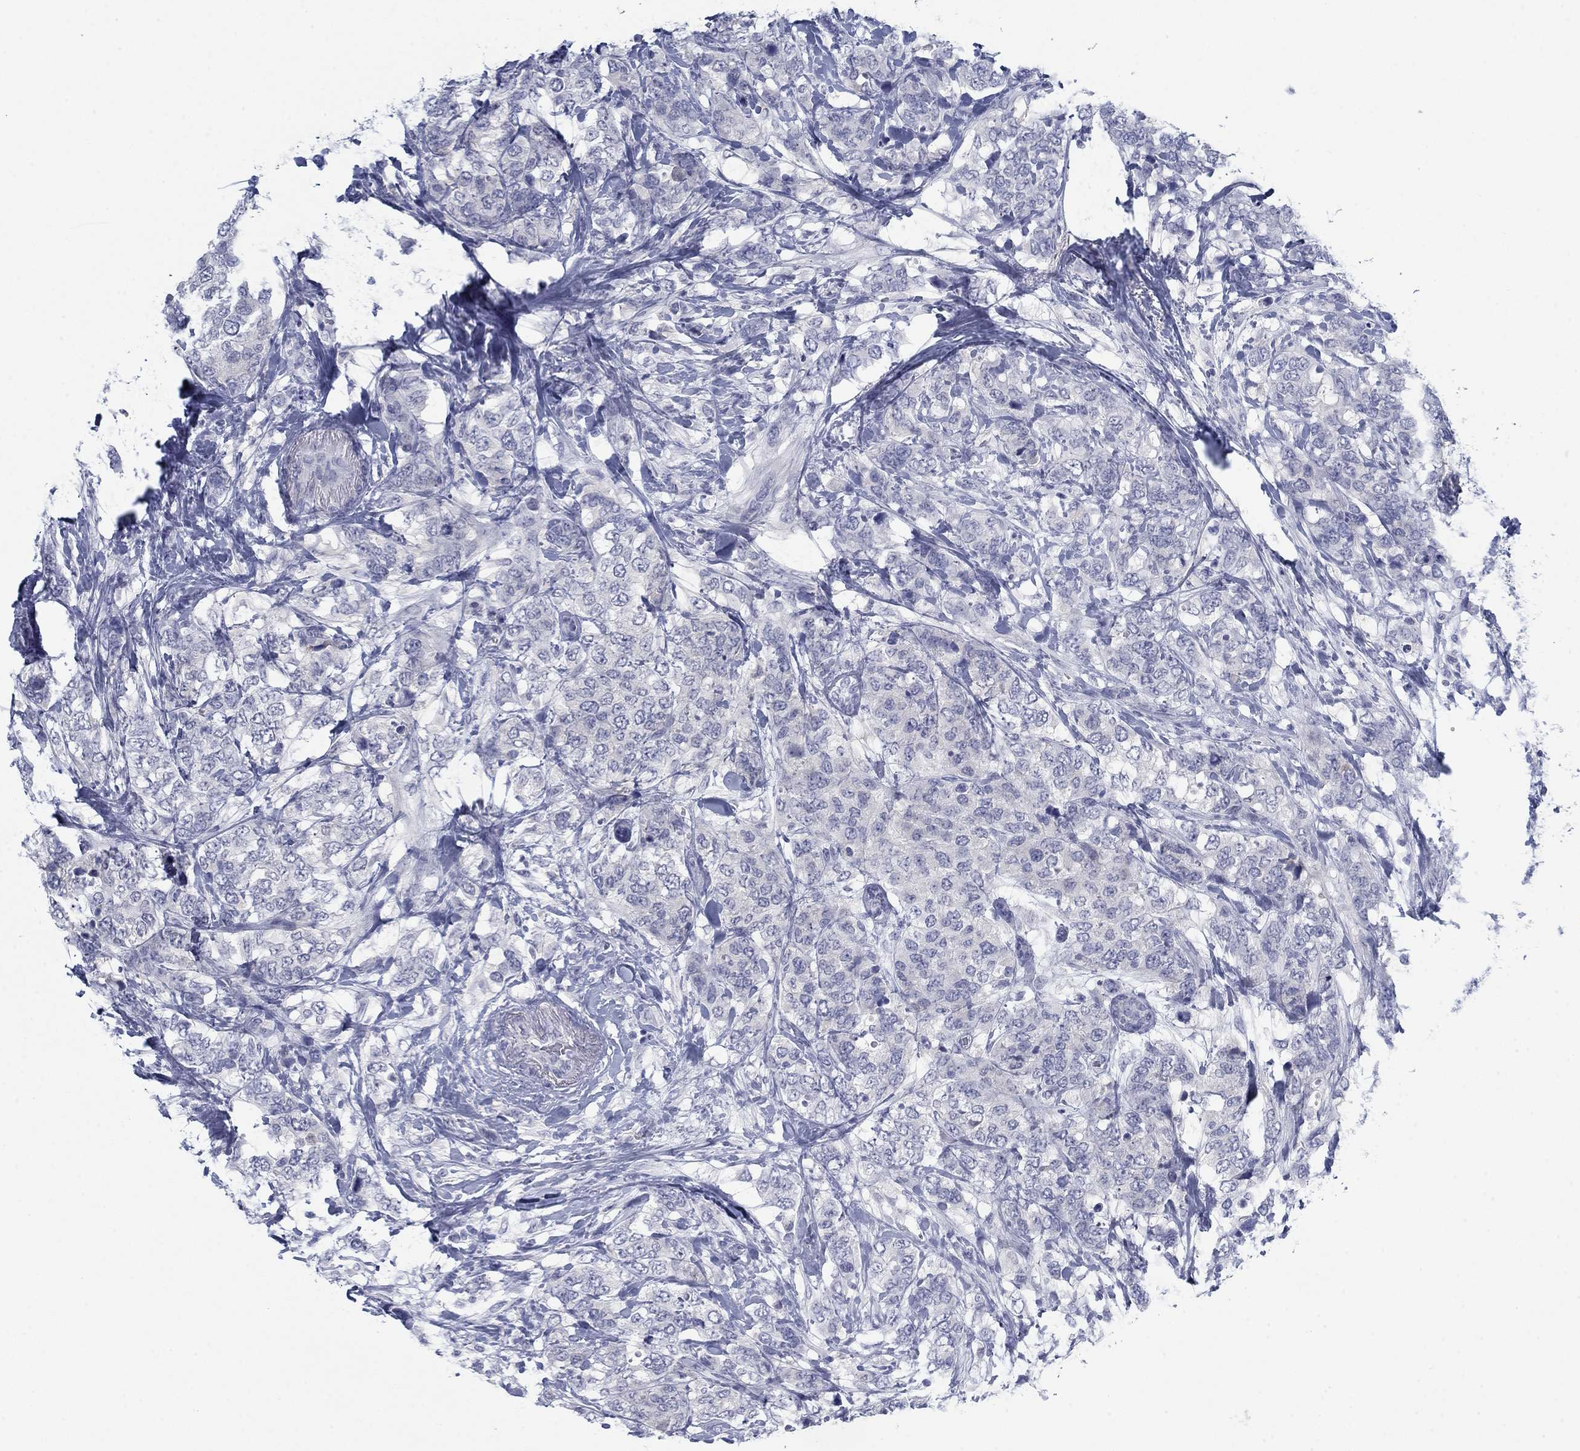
{"staining": {"intensity": "negative", "quantity": "none", "location": "none"}, "tissue": "breast cancer", "cell_type": "Tumor cells", "image_type": "cancer", "snomed": [{"axis": "morphology", "description": "Lobular carcinoma"}, {"axis": "topography", "description": "Breast"}], "caption": "Micrograph shows no significant protein staining in tumor cells of lobular carcinoma (breast). (Brightfield microscopy of DAB (3,3'-diaminobenzidine) immunohistochemistry (IHC) at high magnification).", "gene": "DNAL1", "patient": {"sex": "female", "age": 59}}